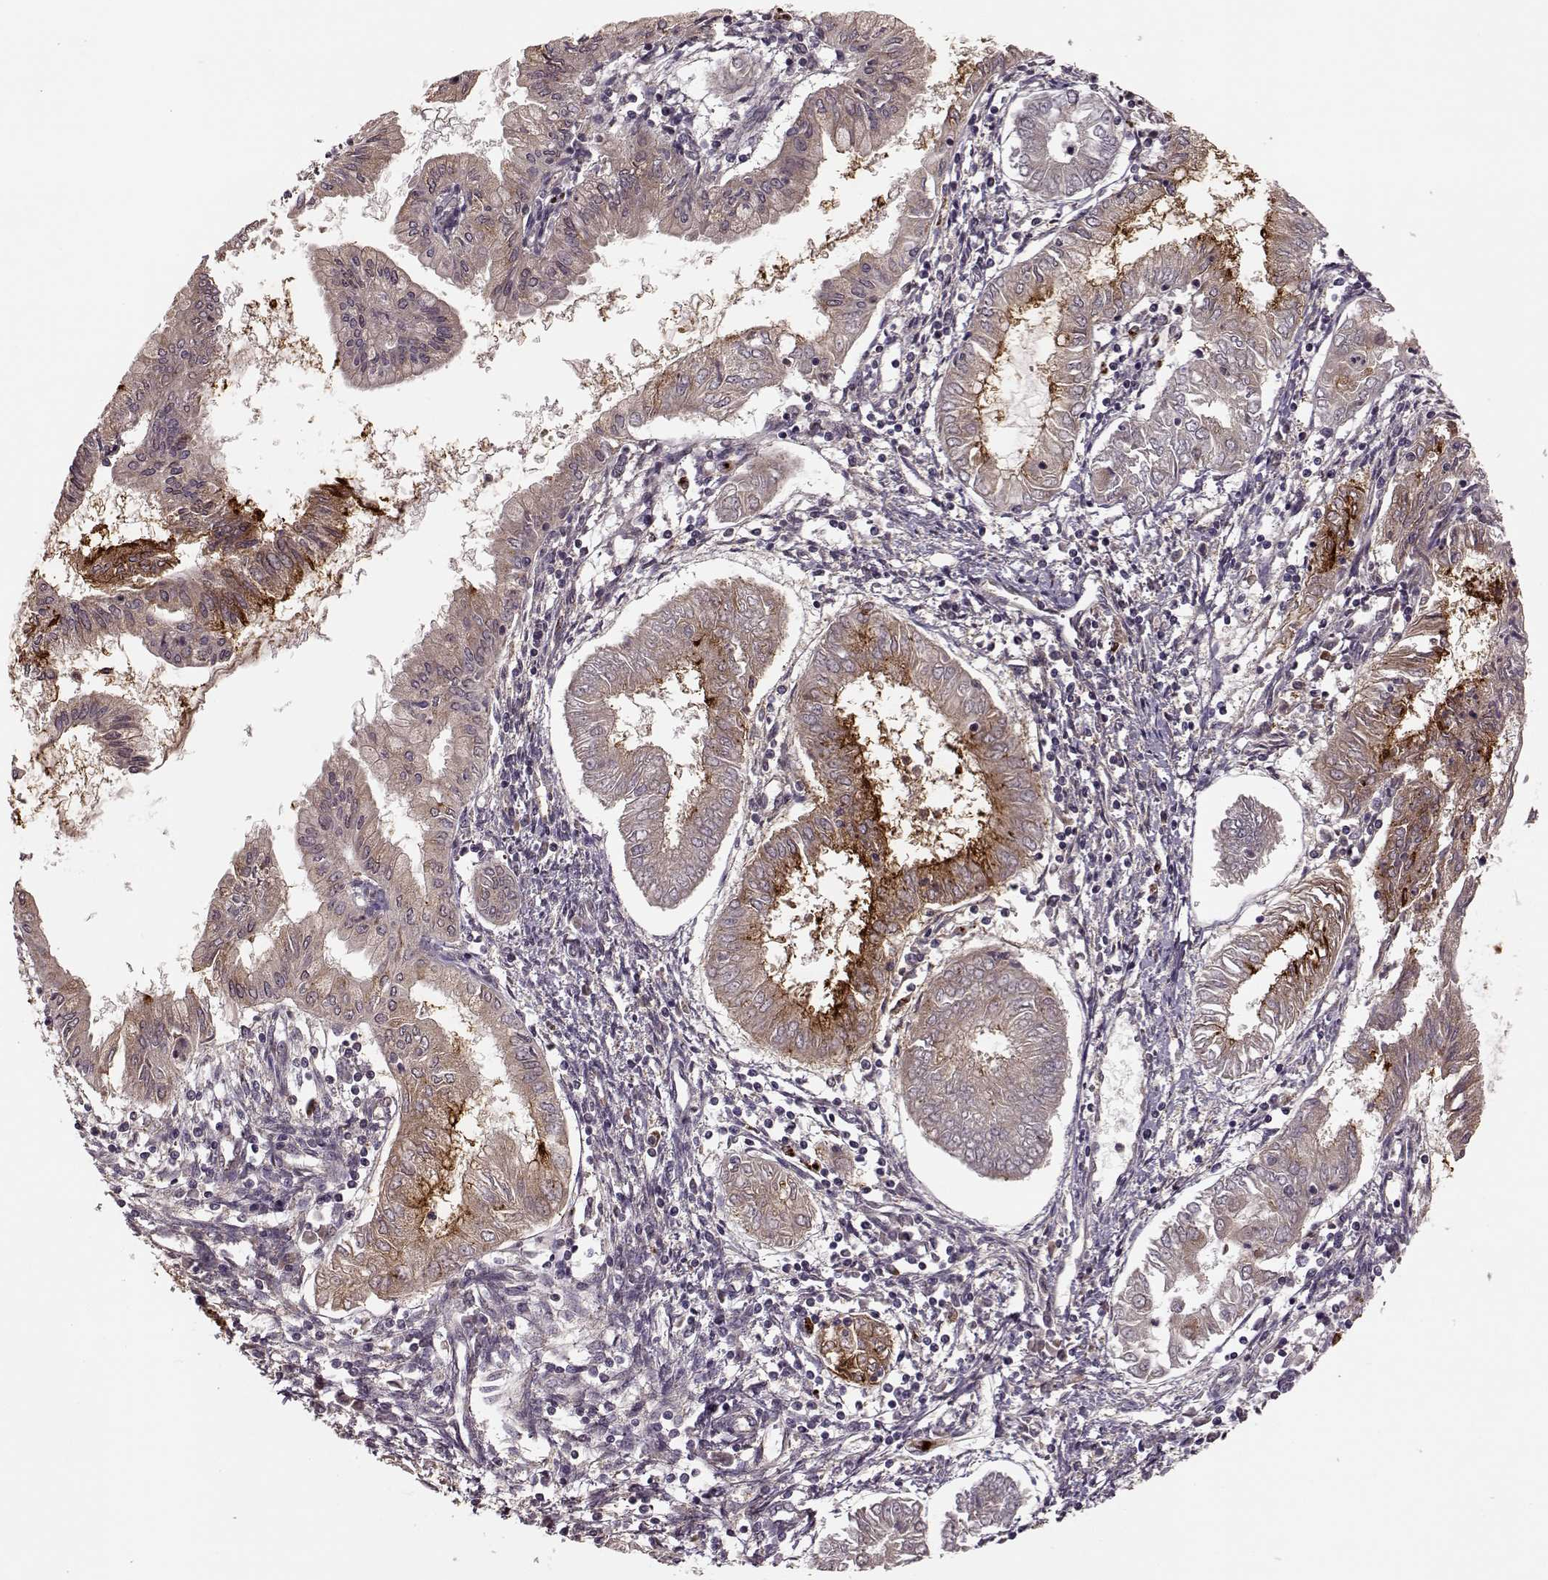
{"staining": {"intensity": "weak", "quantity": ">75%", "location": "cytoplasmic/membranous"}, "tissue": "endometrial cancer", "cell_type": "Tumor cells", "image_type": "cancer", "snomed": [{"axis": "morphology", "description": "Adenocarcinoma, NOS"}, {"axis": "topography", "description": "Endometrium"}], "caption": "Endometrial cancer stained for a protein (brown) exhibits weak cytoplasmic/membranous positive expression in approximately >75% of tumor cells.", "gene": "YIPF5", "patient": {"sex": "female", "age": 68}}